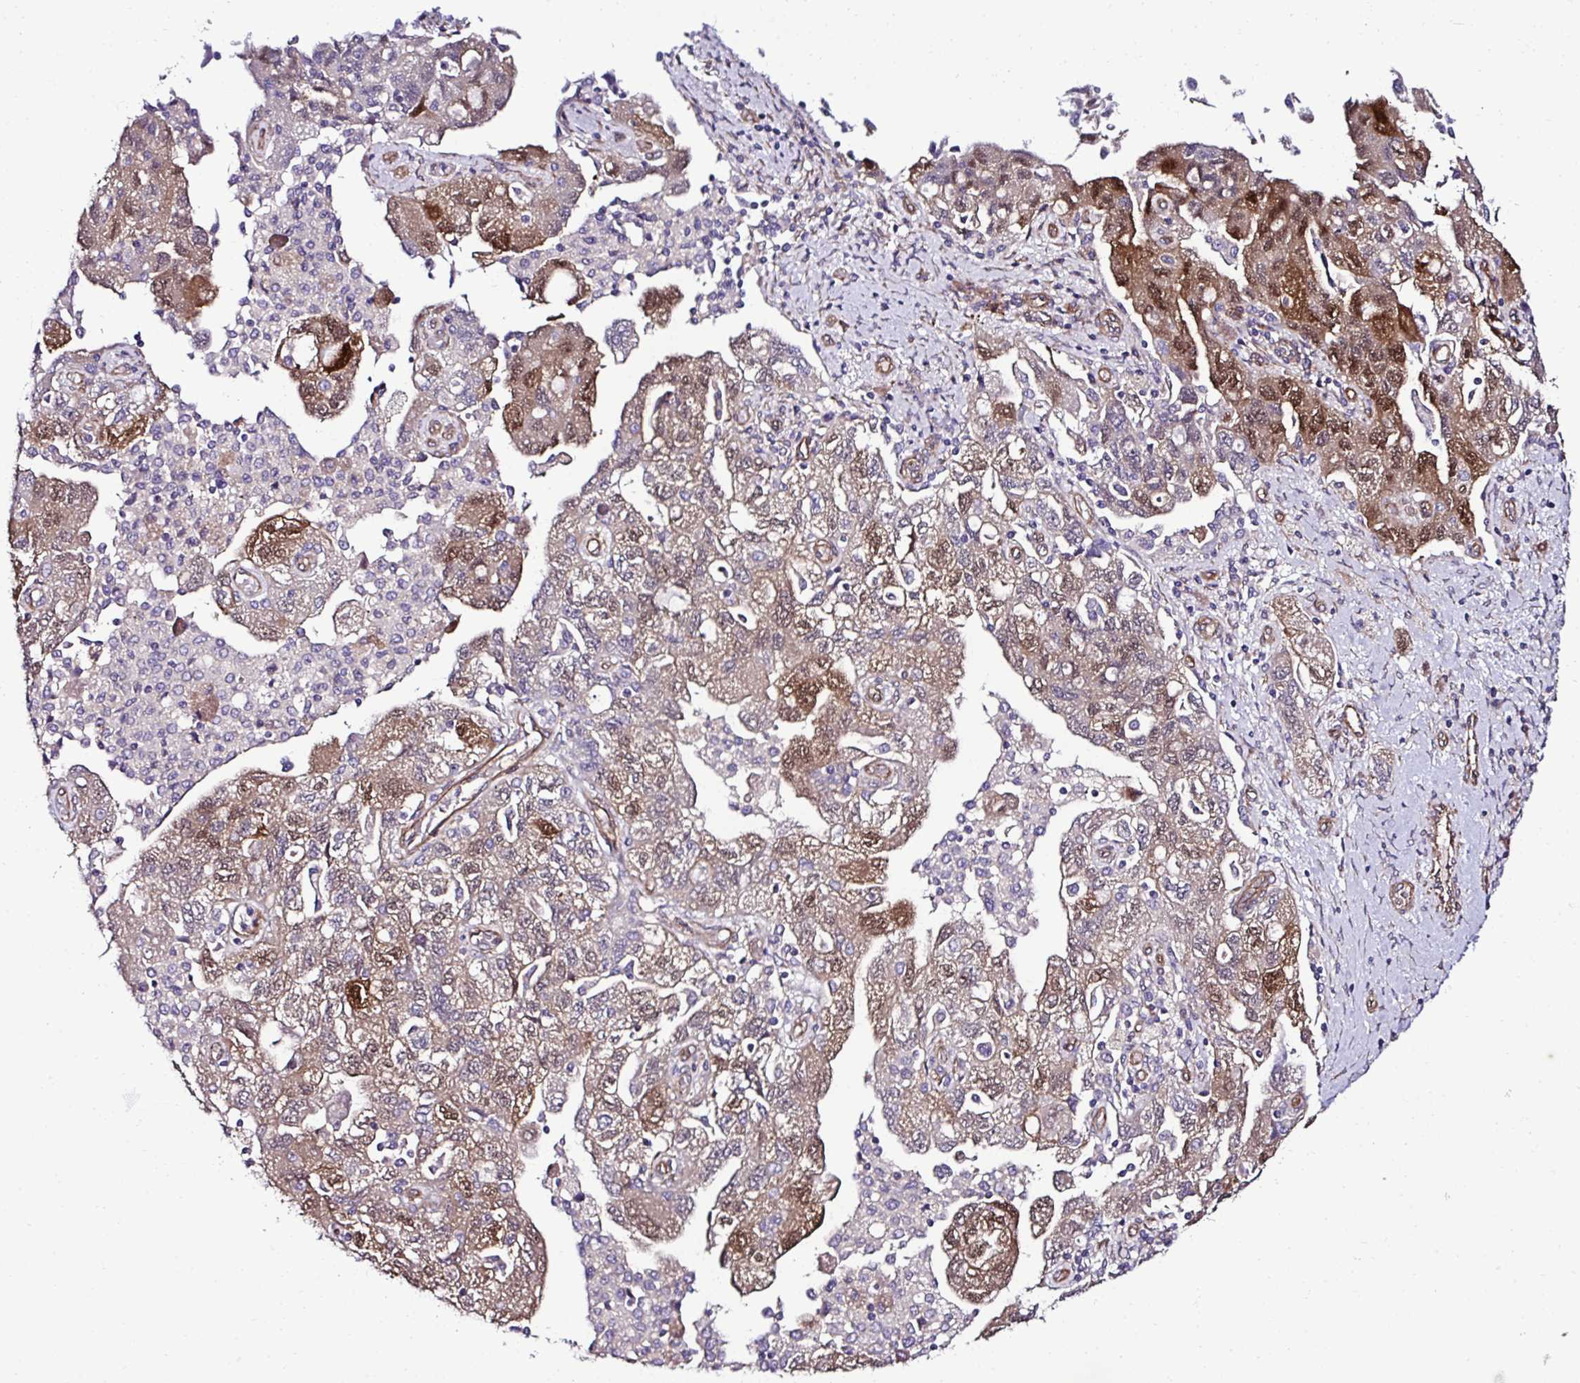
{"staining": {"intensity": "moderate", "quantity": "25%-75%", "location": "cytoplasmic/membranous,nuclear"}, "tissue": "ovarian cancer", "cell_type": "Tumor cells", "image_type": "cancer", "snomed": [{"axis": "morphology", "description": "Carcinoma, NOS"}, {"axis": "morphology", "description": "Cystadenocarcinoma, serous, NOS"}, {"axis": "topography", "description": "Ovary"}], "caption": "Tumor cells exhibit moderate cytoplasmic/membranous and nuclear expression in approximately 25%-75% of cells in ovarian serous cystadenocarcinoma. The protein of interest is shown in brown color, while the nuclei are stained blue.", "gene": "TRIM52", "patient": {"sex": "female", "age": 69}}